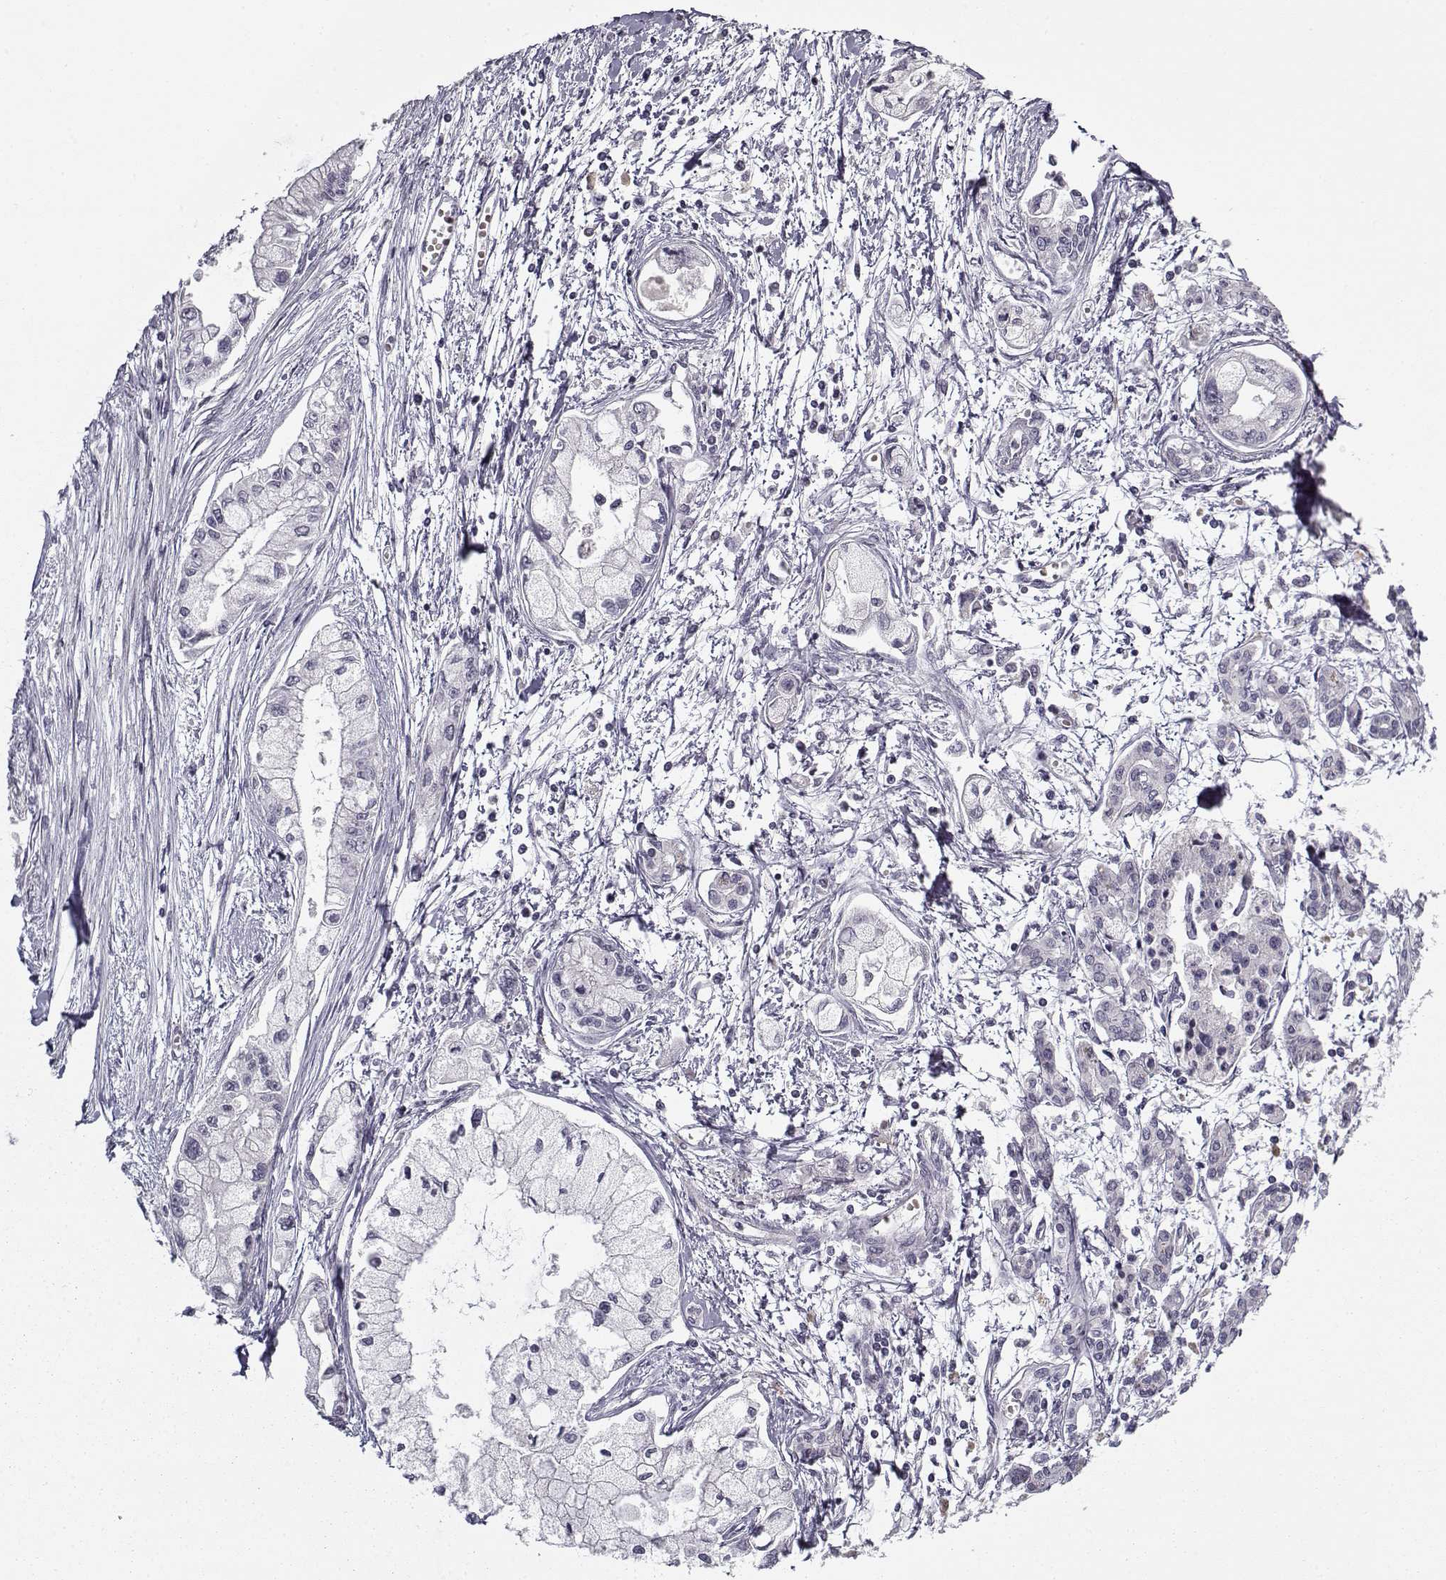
{"staining": {"intensity": "negative", "quantity": "none", "location": "none"}, "tissue": "pancreatic cancer", "cell_type": "Tumor cells", "image_type": "cancer", "snomed": [{"axis": "morphology", "description": "Adenocarcinoma, NOS"}, {"axis": "topography", "description": "Pancreas"}], "caption": "A high-resolution histopathology image shows immunohistochemistry (IHC) staining of pancreatic adenocarcinoma, which shows no significant positivity in tumor cells.", "gene": "SNCA", "patient": {"sex": "male", "age": 54}}